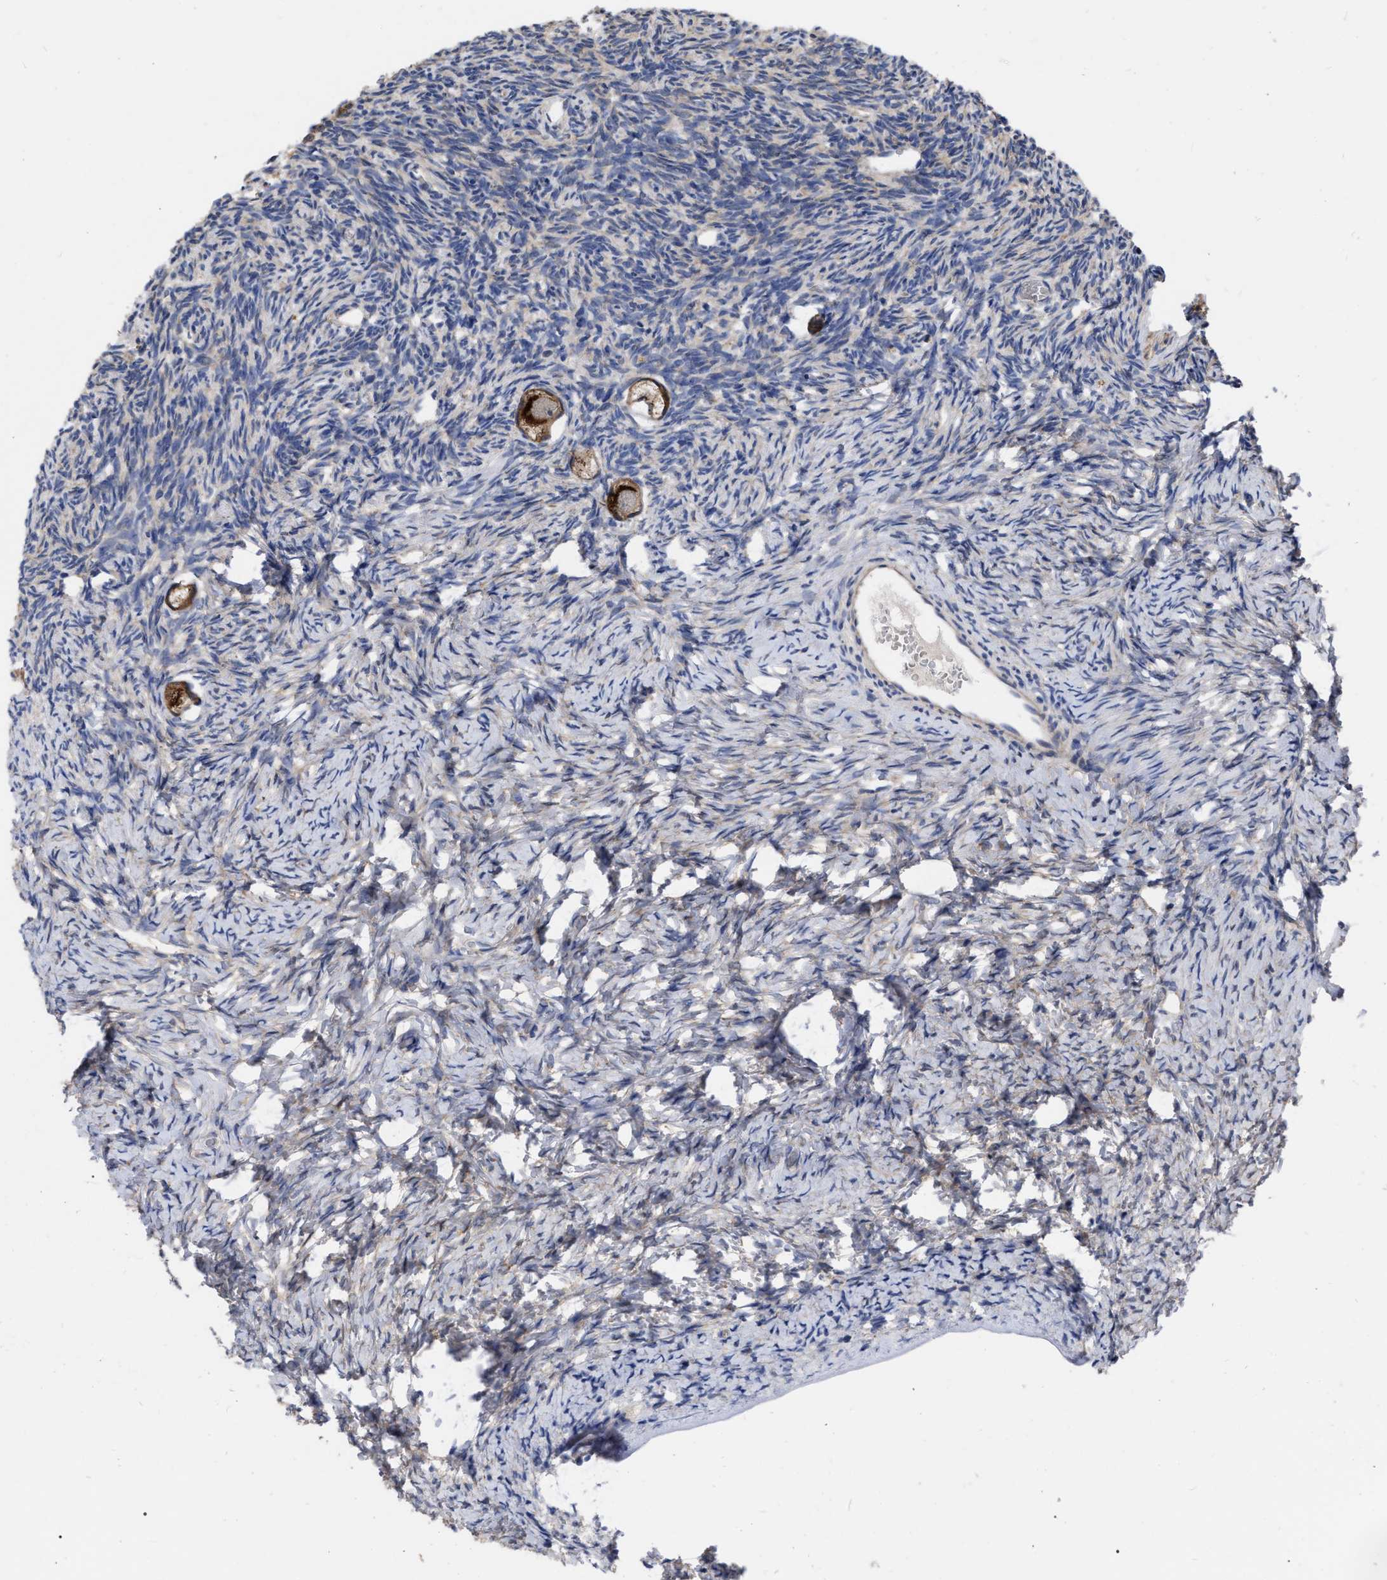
{"staining": {"intensity": "strong", "quantity": "<25%", "location": "cytoplasmic/membranous"}, "tissue": "ovary", "cell_type": "Follicle cells", "image_type": "normal", "snomed": [{"axis": "morphology", "description": "Normal tissue, NOS"}, {"axis": "topography", "description": "Ovary"}], "caption": "Brown immunohistochemical staining in benign ovary demonstrates strong cytoplasmic/membranous expression in about <25% of follicle cells.", "gene": "CDKN2C", "patient": {"sex": "female", "age": 27}}